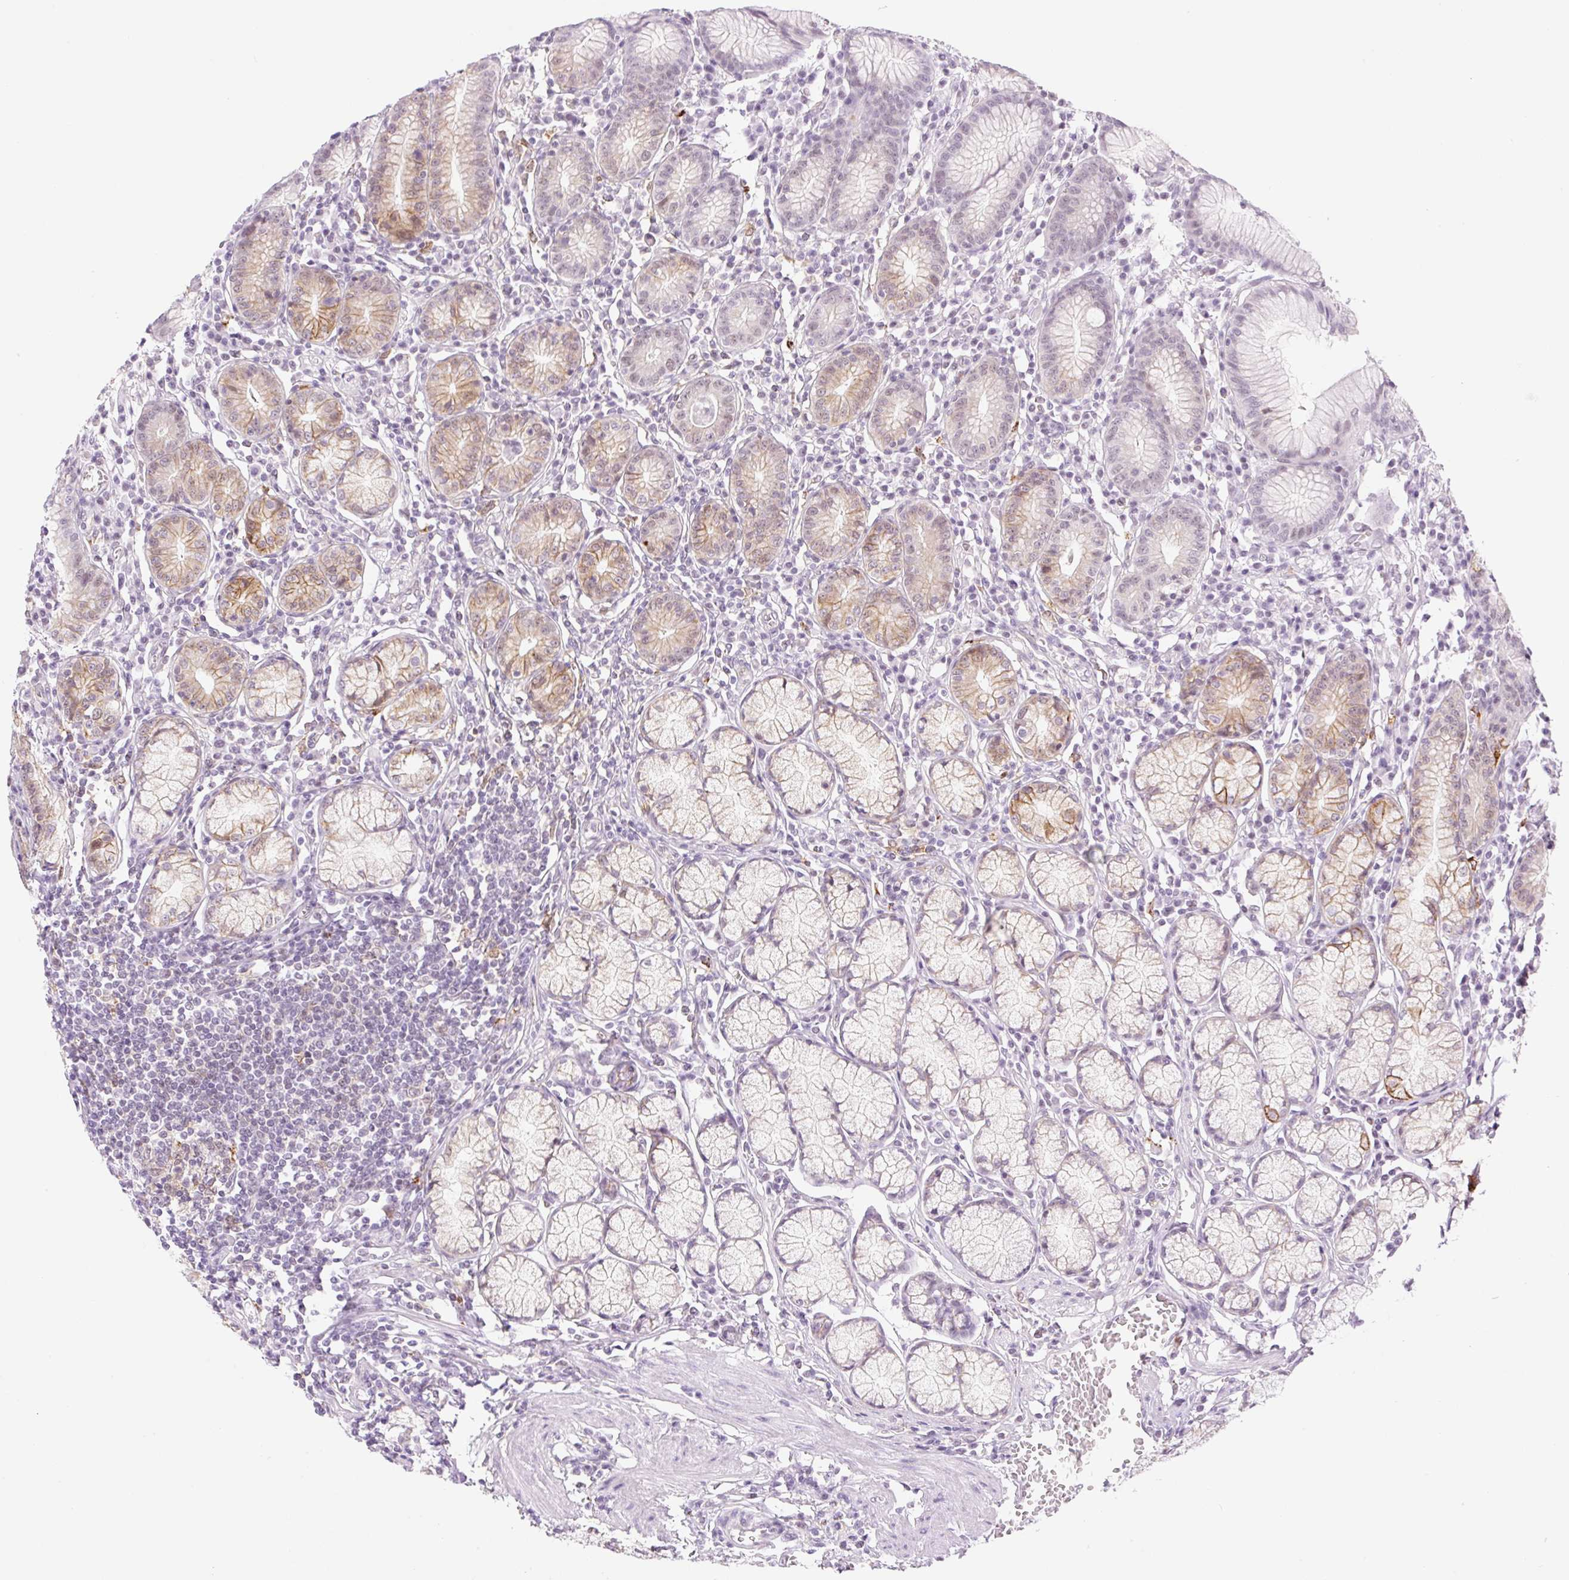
{"staining": {"intensity": "moderate", "quantity": "25%-75%", "location": "cytoplasmic/membranous,nuclear"}, "tissue": "stomach", "cell_type": "Glandular cells", "image_type": "normal", "snomed": [{"axis": "morphology", "description": "Normal tissue, NOS"}, {"axis": "topography", "description": "Stomach"}], "caption": "Protein staining by immunohistochemistry (IHC) exhibits moderate cytoplasmic/membranous,nuclear positivity in approximately 25%-75% of glandular cells in normal stomach. (DAB (3,3'-diaminobenzidine) IHC with brightfield microscopy, high magnification).", "gene": "PALM3", "patient": {"sex": "male", "age": 55}}